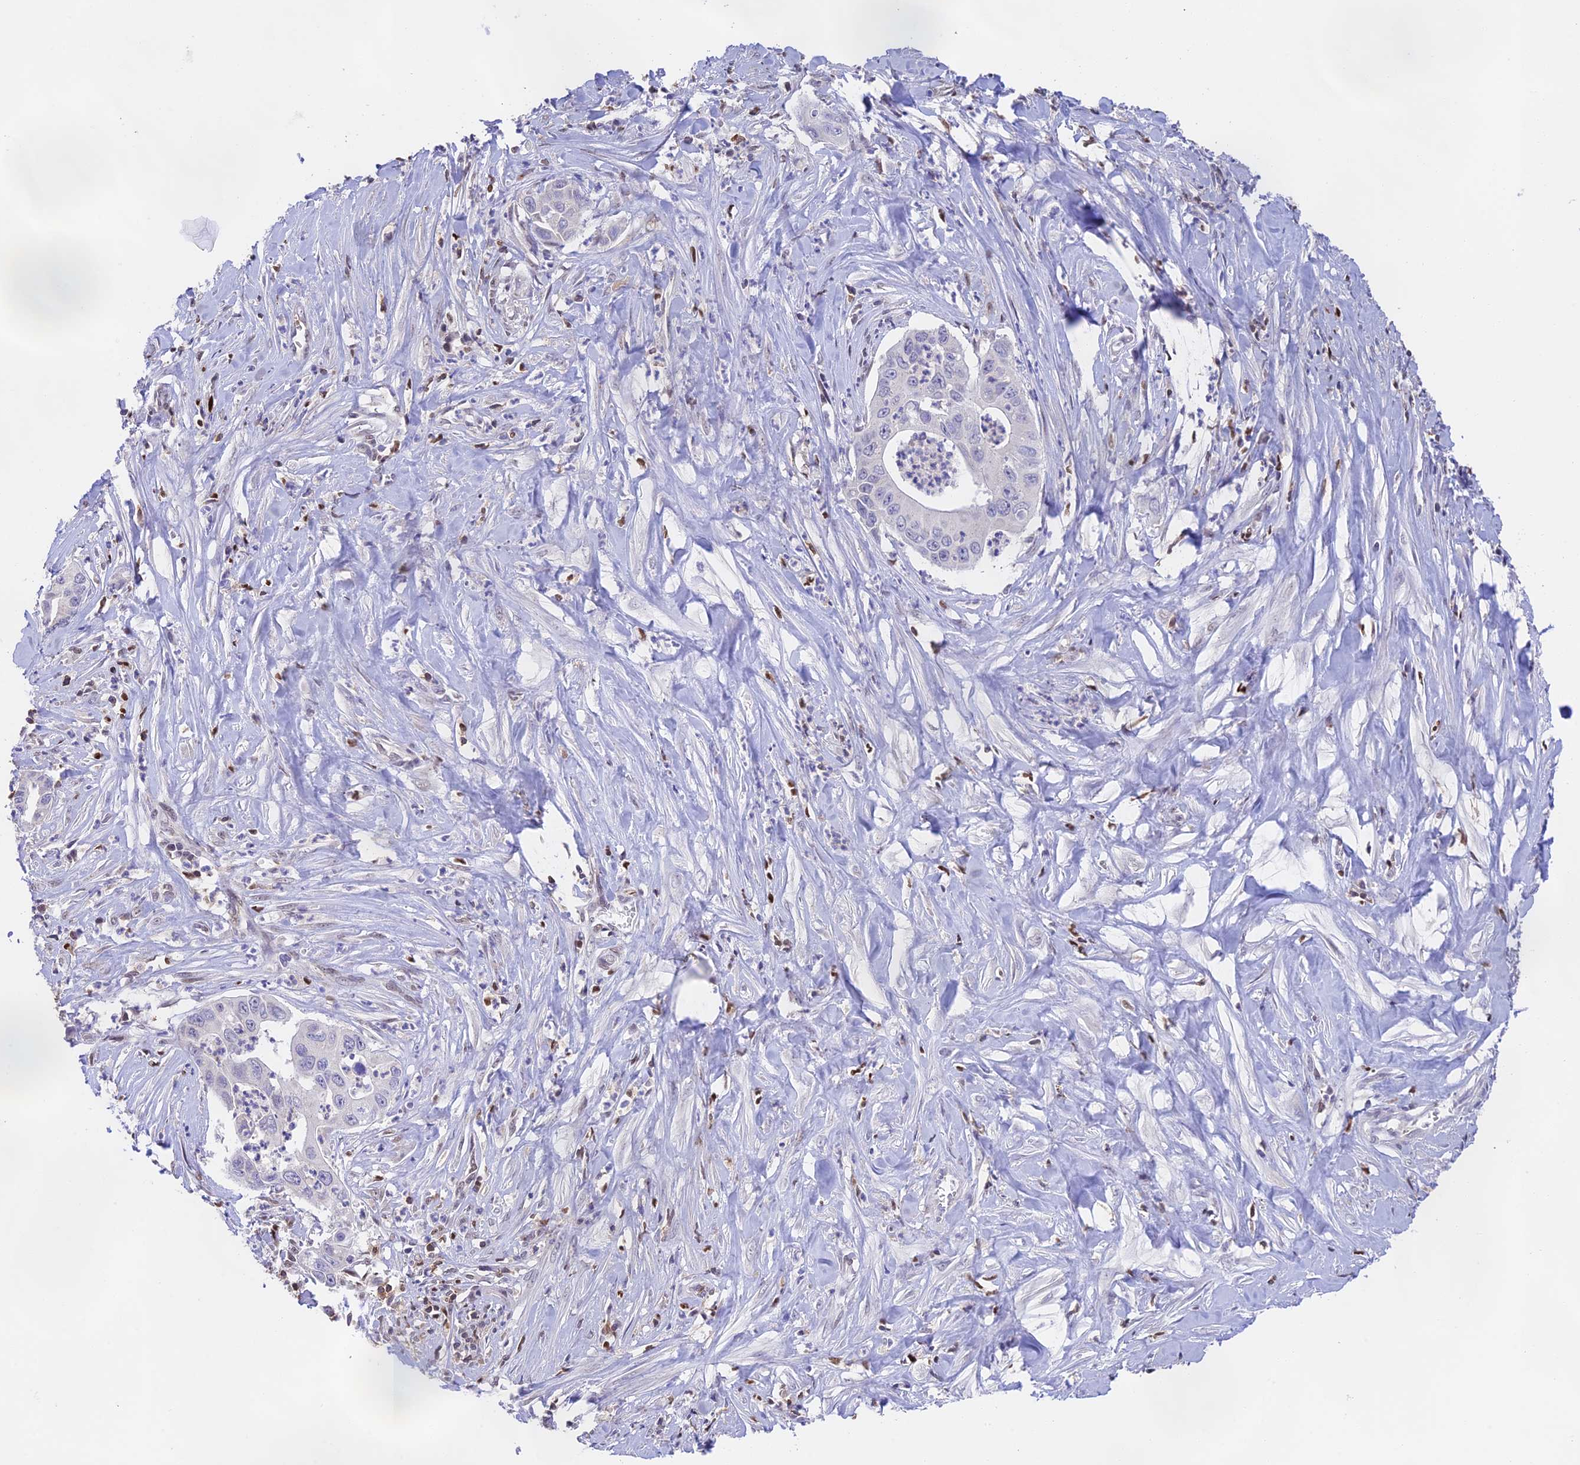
{"staining": {"intensity": "negative", "quantity": "none", "location": "none"}, "tissue": "pancreatic cancer", "cell_type": "Tumor cells", "image_type": "cancer", "snomed": [{"axis": "morphology", "description": "Adenocarcinoma, NOS"}, {"axis": "topography", "description": "Pancreas"}], "caption": "Pancreatic adenocarcinoma was stained to show a protein in brown. There is no significant staining in tumor cells.", "gene": "DENND1C", "patient": {"sex": "male", "age": 73}}